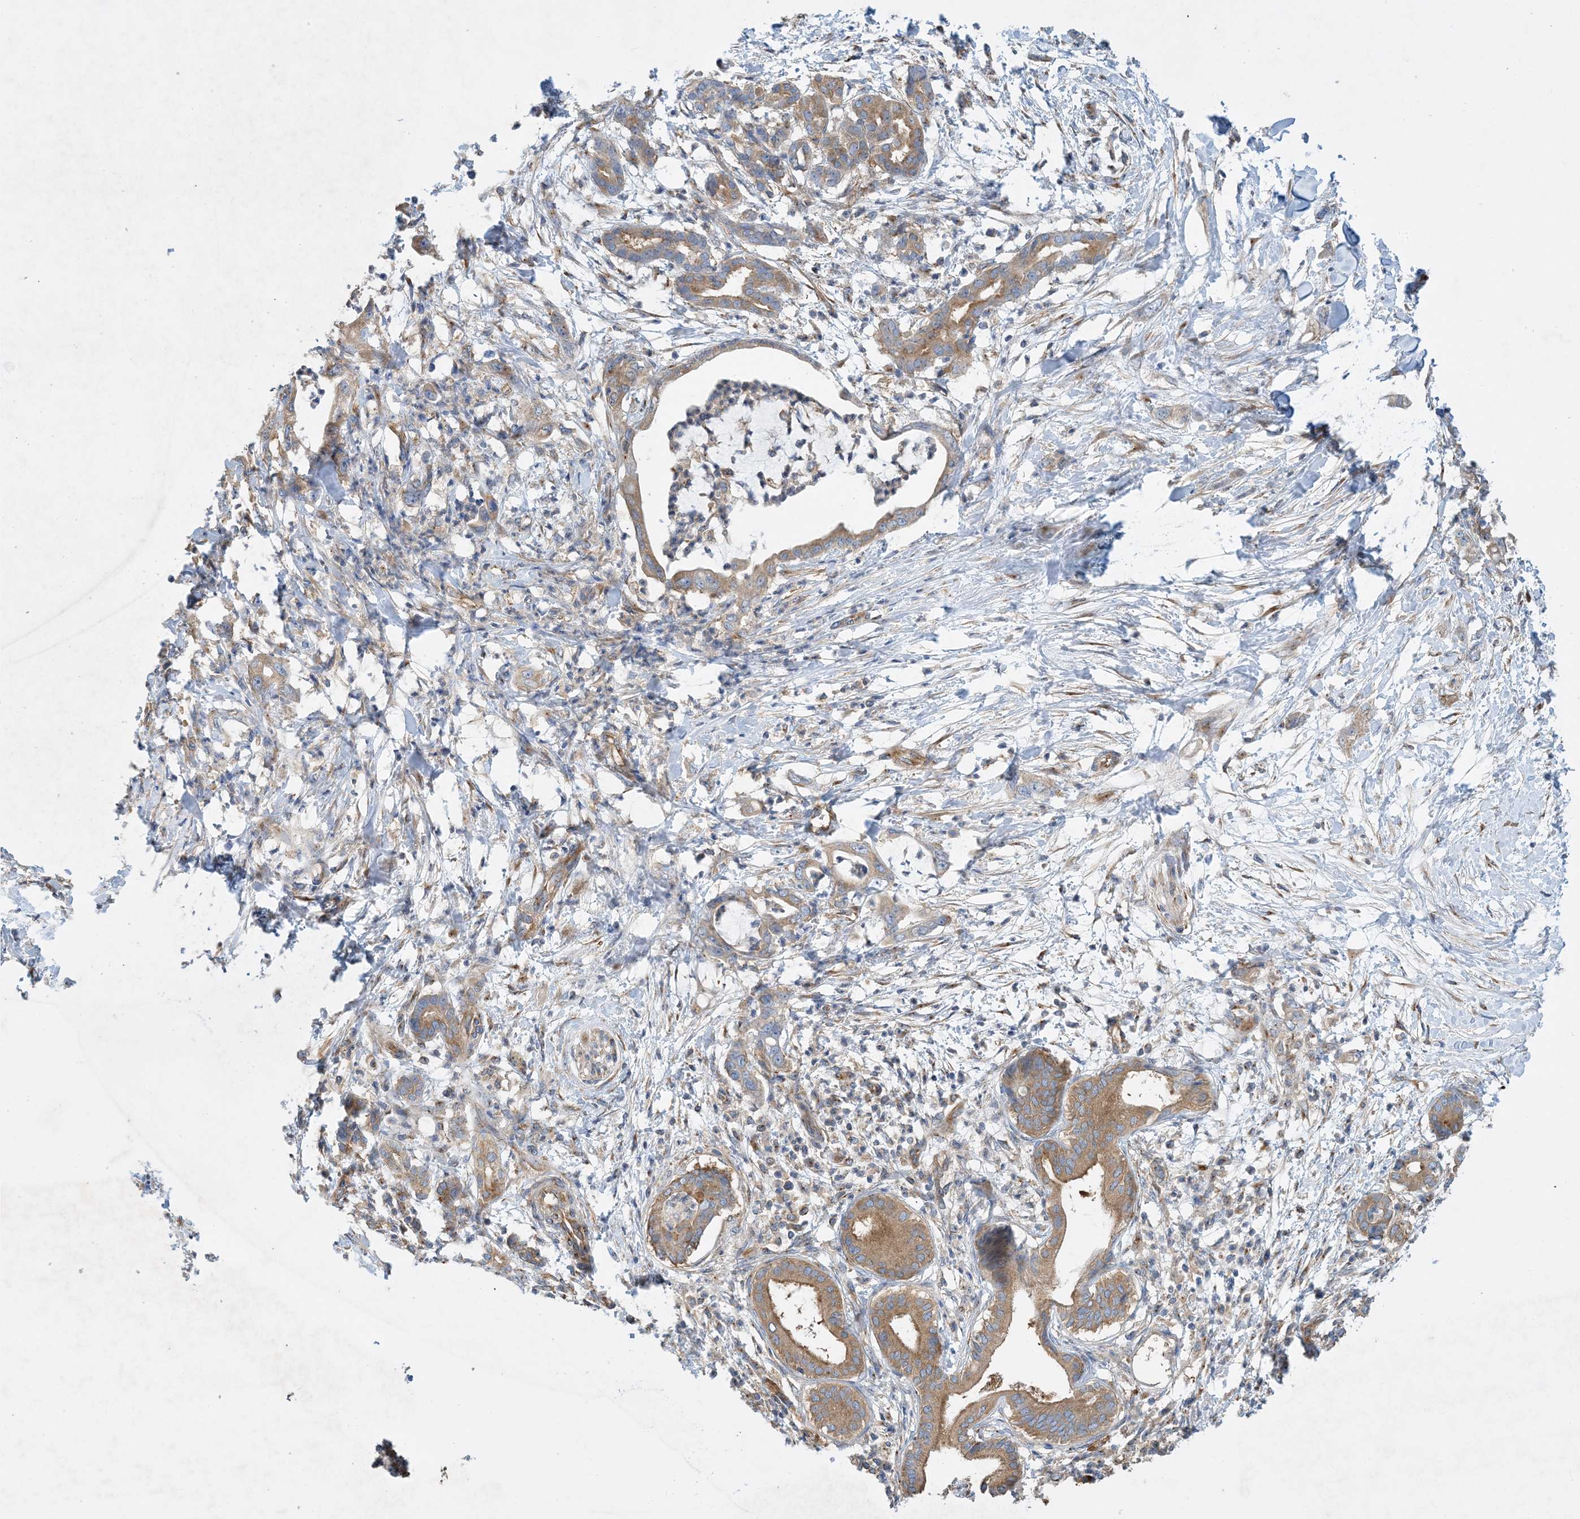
{"staining": {"intensity": "moderate", "quantity": ">75%", "location": "cytoplasmic/membranous"}, "tissue": "pancreatic cancer", "cell_type": "Tumor cells", "image_type": "cancer", "snomed": [{"axis": "morphology", "description": "Adenocarcinoma, NOS"}, {"axis": "topography", "description": "Pancreas"}], "caption": "A histopathology image showing moderate cytoplasmic/membranous expression in approximately >75% of tumor cells in pancreatic cancer, as visualized by brown immunohistochemical staining.", "gene": "SIDT1", "patient": {"sex": "female", "age": 55}}